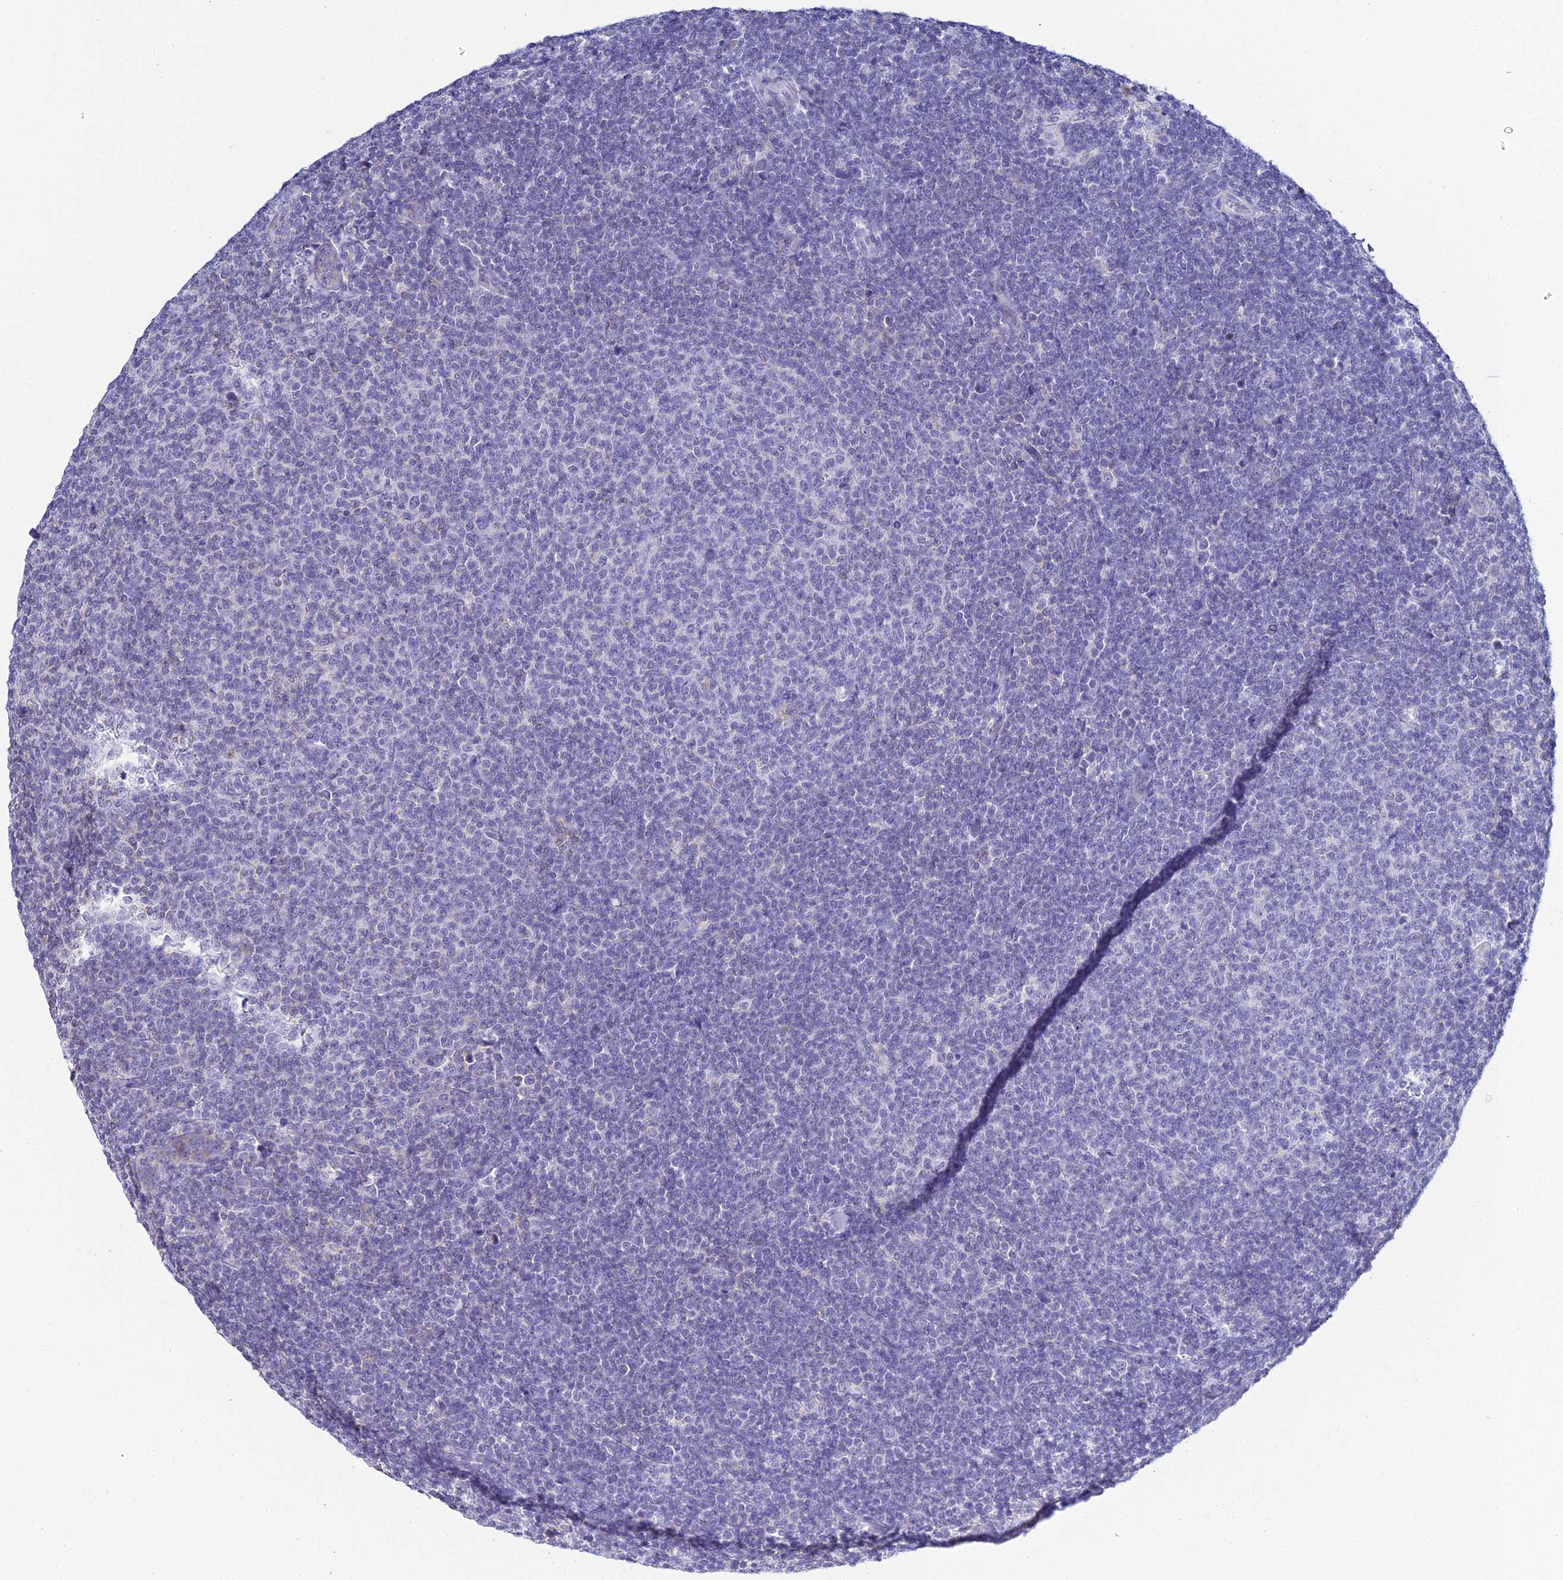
{"staining": {"intensity": "negative", "quantity": "none", "location": "none"}, "tissue": "lymphoma", "cell_type": "Tumor cells", "image_type": "cancer", "snomed": [{"axis": "morphology", "description": "Malignant lymphoma, non-Hodgkin's type, Low grade"}, {"axis": "topography", "description": "Lymph node"}], "caption": "IHC of malignant lymphoma, non-Hodgkin's type (low-grade) displays no staining in tumor cells.", "gene": "ZXDA", "patient": {"sex": "male", "age": 66}}